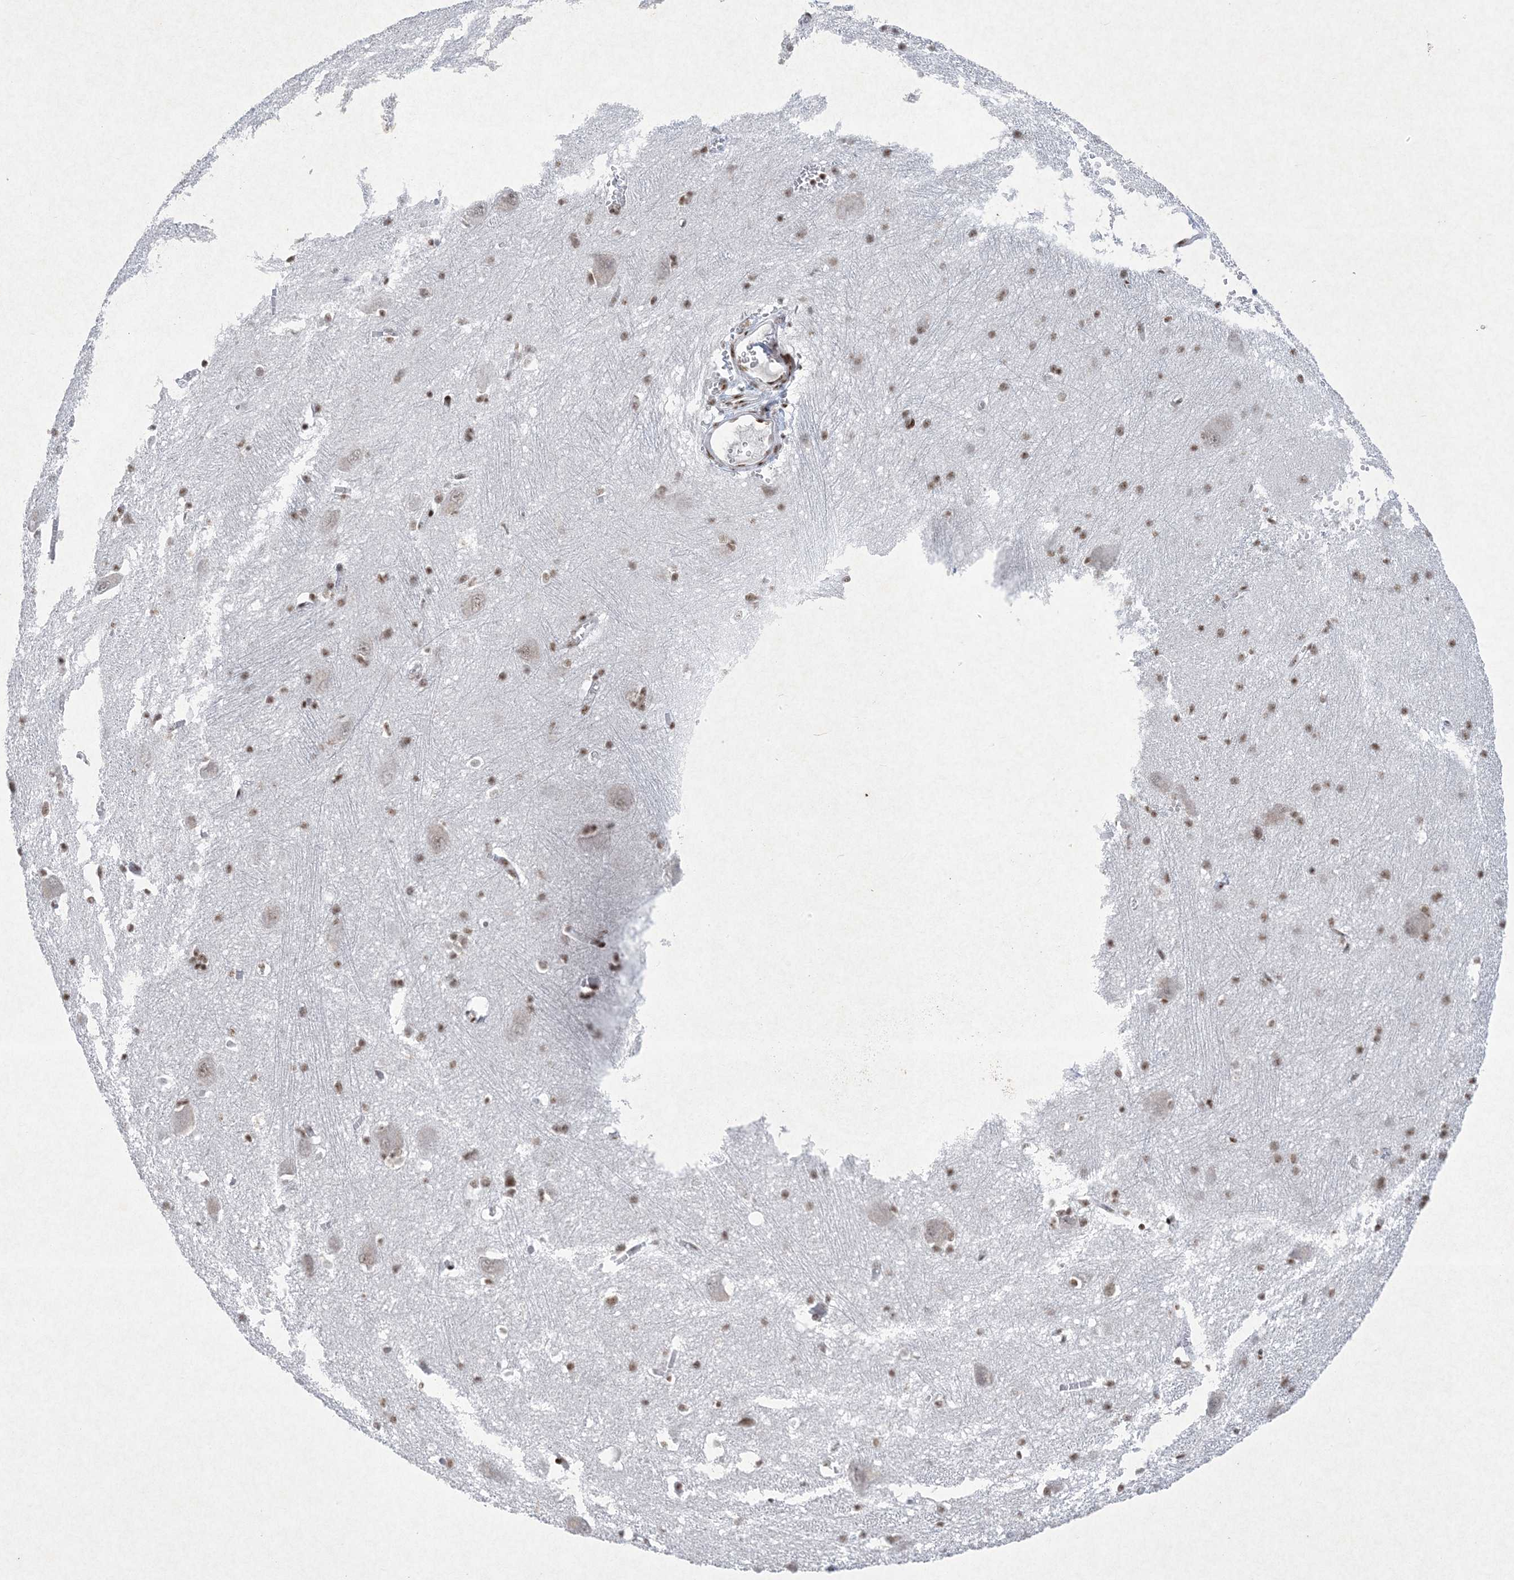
{"staining": {"intensity": "moderate", "quantity": ">75%", "location": "nuclear"}, "tissue": "caudate", "cell_type": "Glial cells", "image_type": "normal", "snomed": [{"axis": "morphology", "description": "Normal tissue, NOS"}, {"axis": "topography", "description": "Lateral ventricle wall"}], "caption": "High-magnification brightfield microscopy of unremarkable caudate stained with DAB (3,3'-diaminobenzidine) (brown) and counterstained with hematoxylin (blue). glial cells exhibit moderate nuclear staining is identified in approximately>75% of cells. The protein of interest is stained brown, and the nuclei are stained in blue (DAB (3,3'-diaminobenzidine) IHC with brightfield microscopy, high magnification).", "gene": "PKNOX2", "patient": {"sex": "male", "age": 37}}